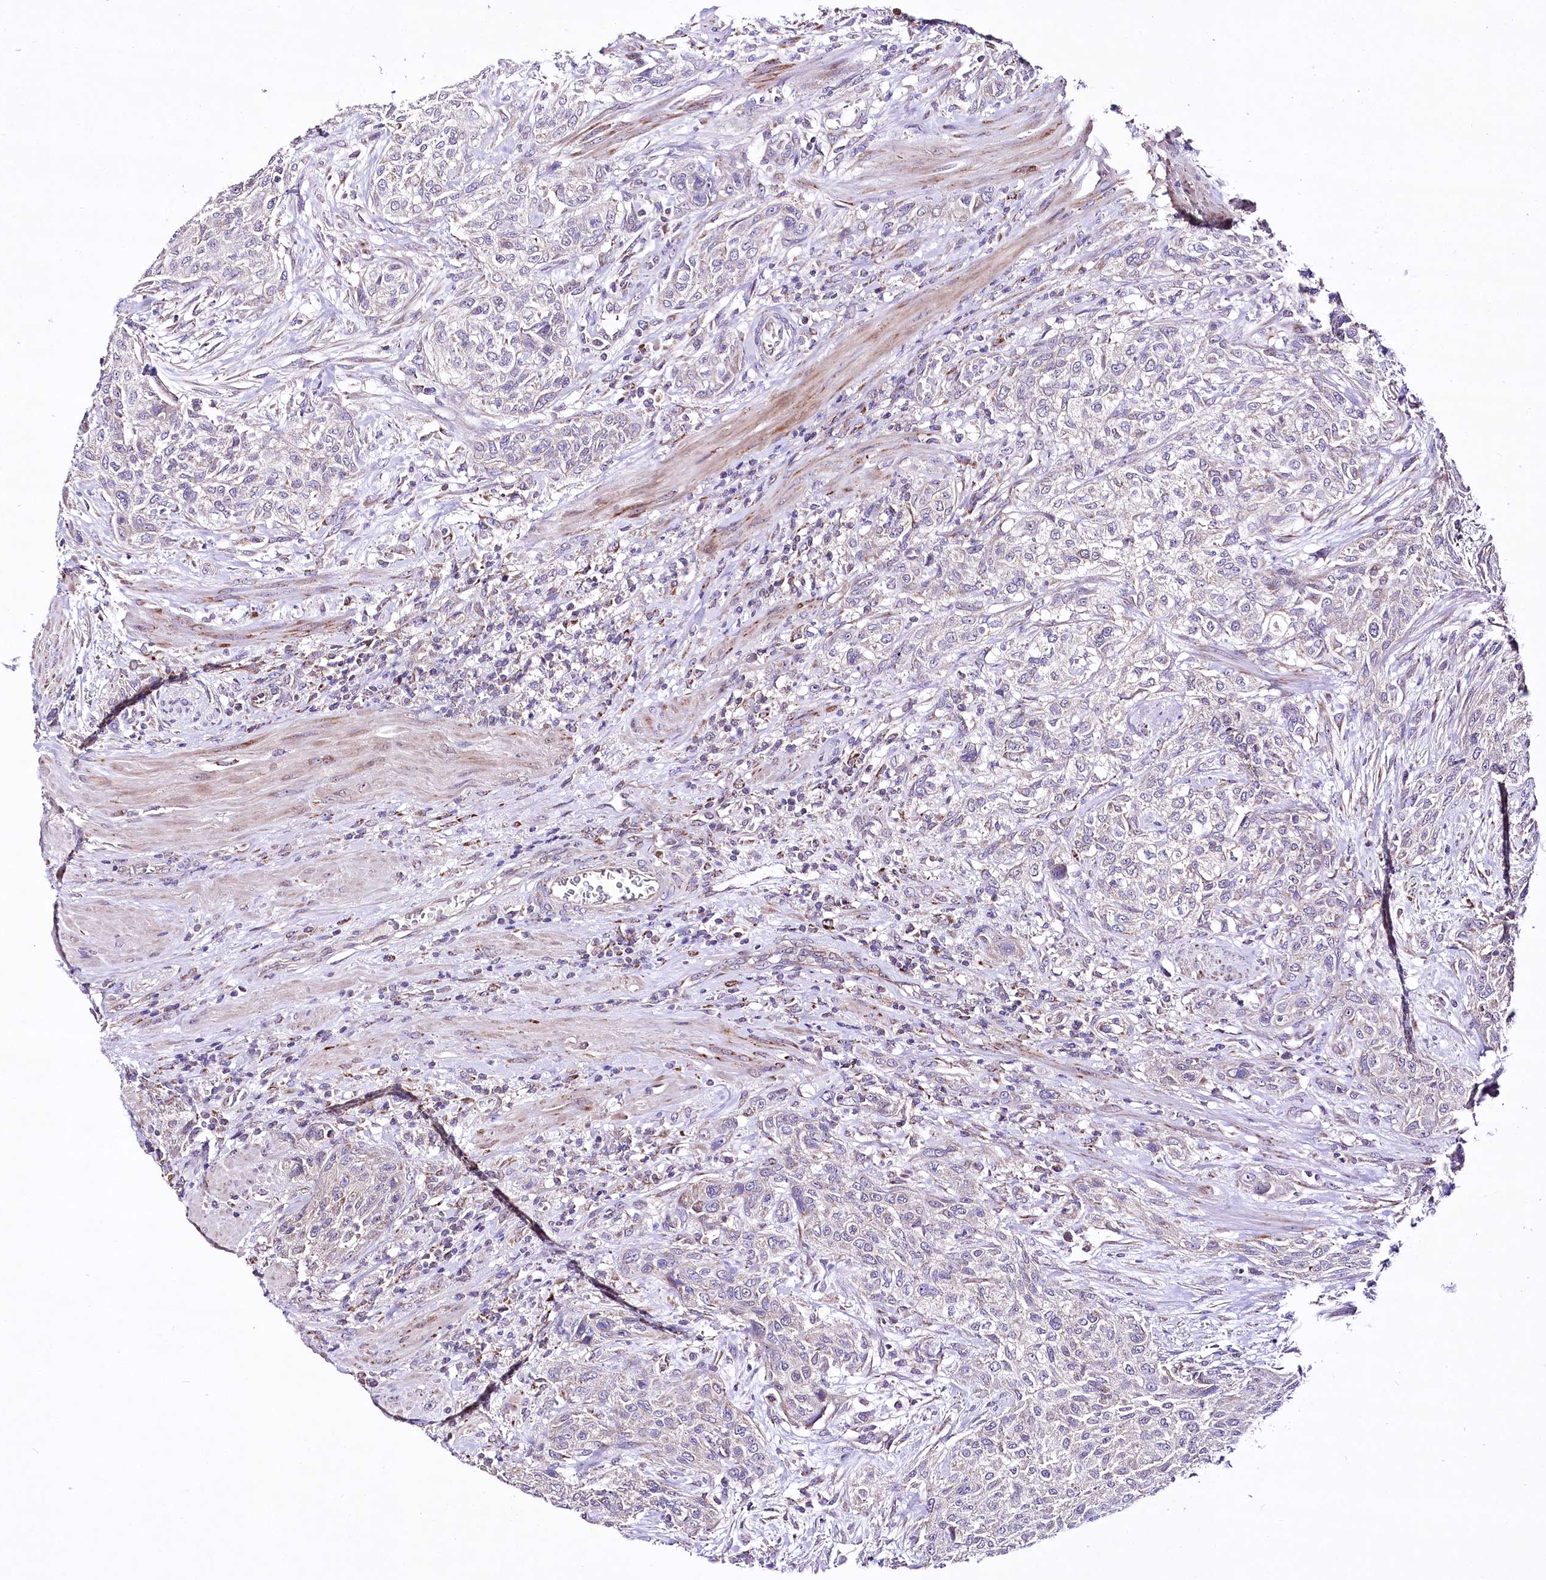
{"staining": {"intensity": "negative", "quantity": "none", "location": "none"}, "tissue": "urothelial cancer", "cell_type": "Tumor cells", "image_type": "cancer", "snomed": [{"axis": "morphology", "description": "Normal tissue, NOS"}, {"axis": "morphology", "description": "Urothelial carcinoma, NOS"}, {"axis": "topography", "description": "Urinary bladder"}, {"axis": "topography", "description": "Peripheral nerve tissue"}], "caption": "Immunohistochemical staining of transitional cell carcinoma exhibits no significant expression in tumor cells.", "gene": "ATE1", "patient": {"sex": "male", "age": 35}}